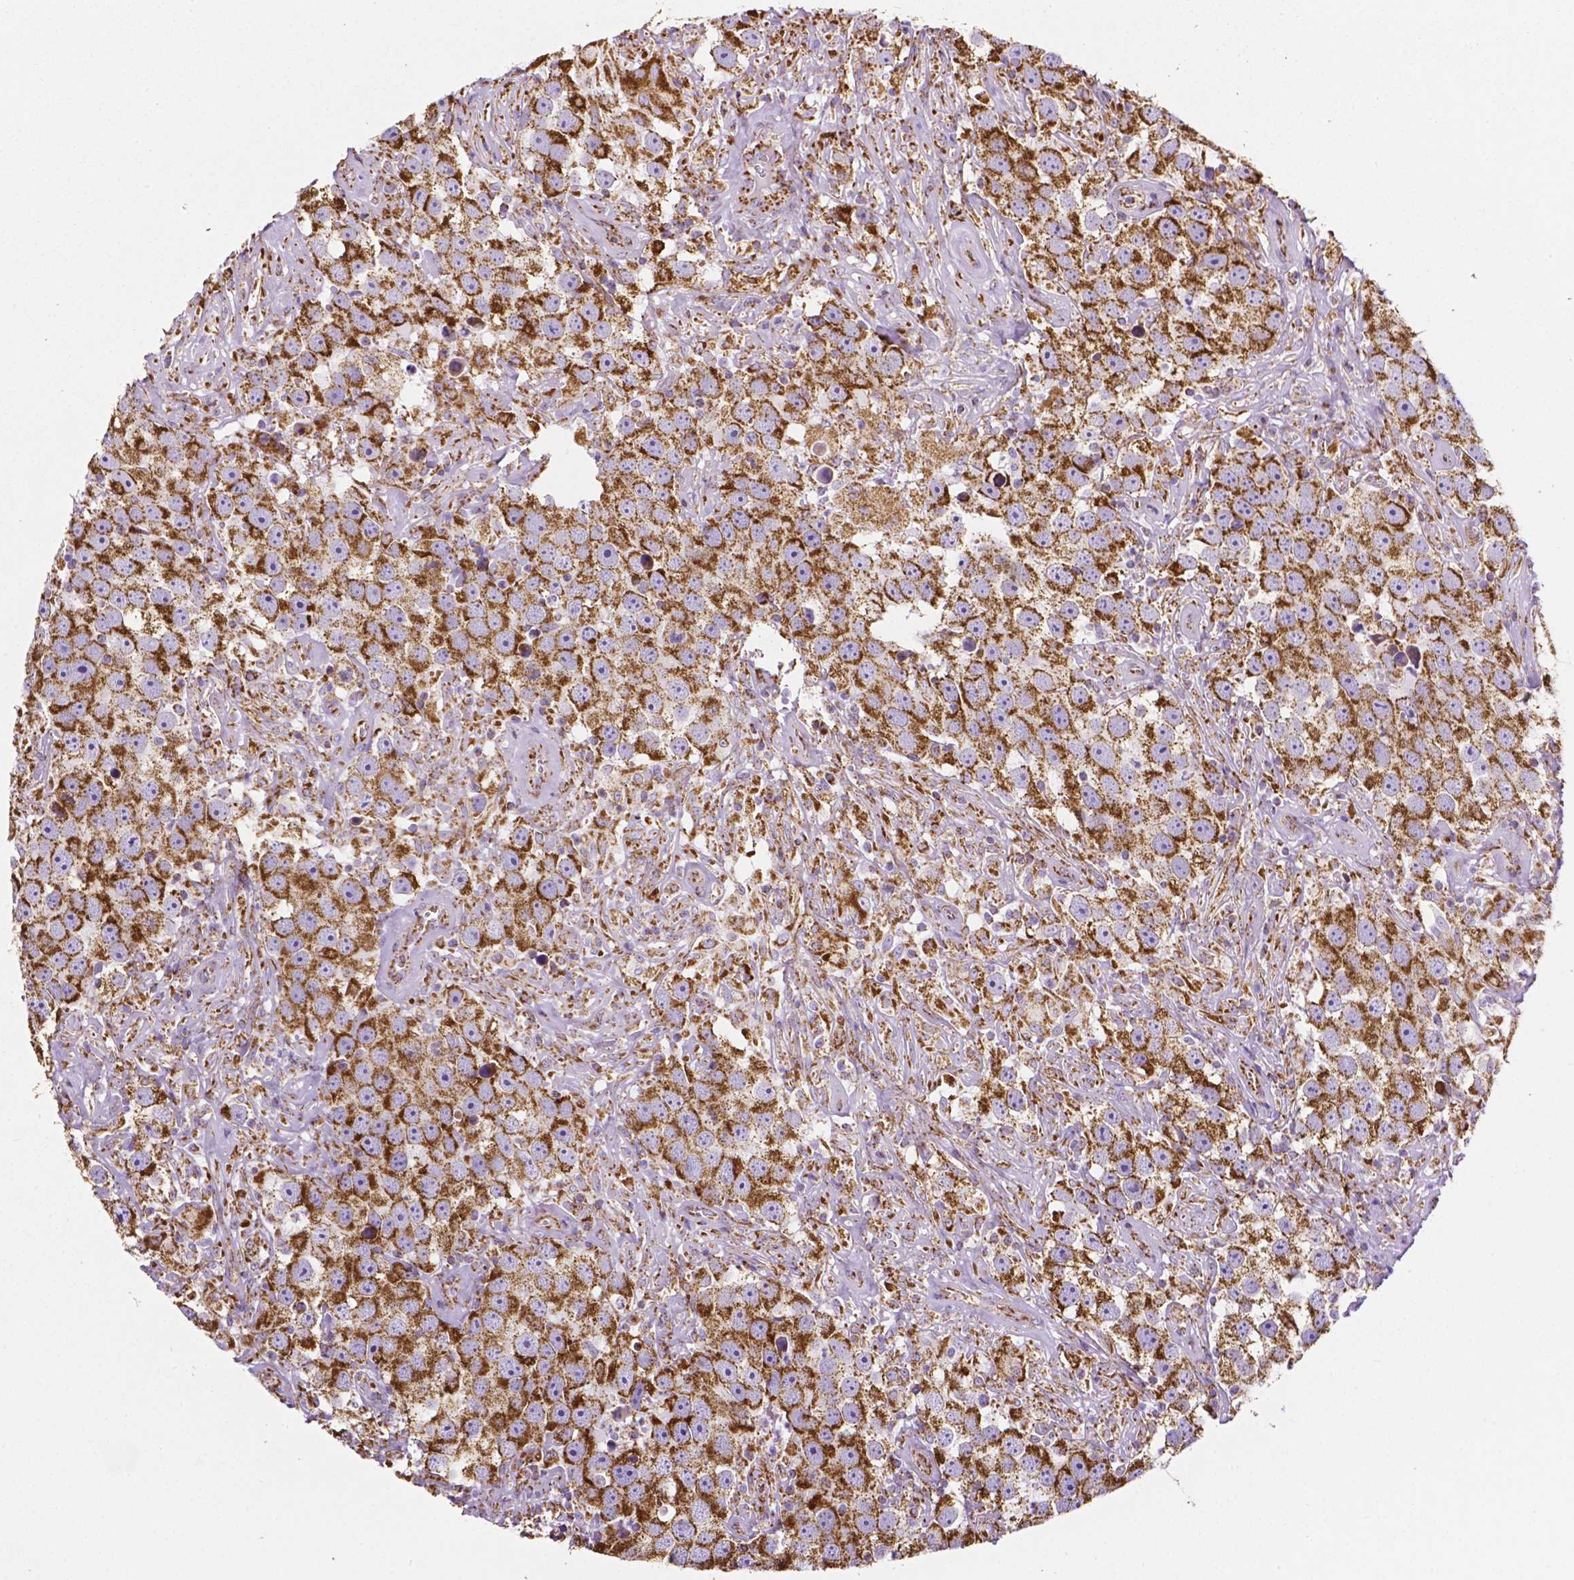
{"staining": {"intensity": "strong", "quantity": ">75%", "location": "cytoplasmic/membranous"}, "tissue": "testis cancer", "cell_type": "Tumor cells", "image_type": "cancer", "snomed": [{"axis": "morphology", "description": "Seminoma, NOS"}, {"axis": "topography", "description": "Testis"}], "caption": "Tumor cells demonstrate strong cytoplasmic/membranous staining in approximately >75% of cells in testis cancer (seminoma).", "gene": "RMDN3", "patient": {"sex": "male", "age": 49}}